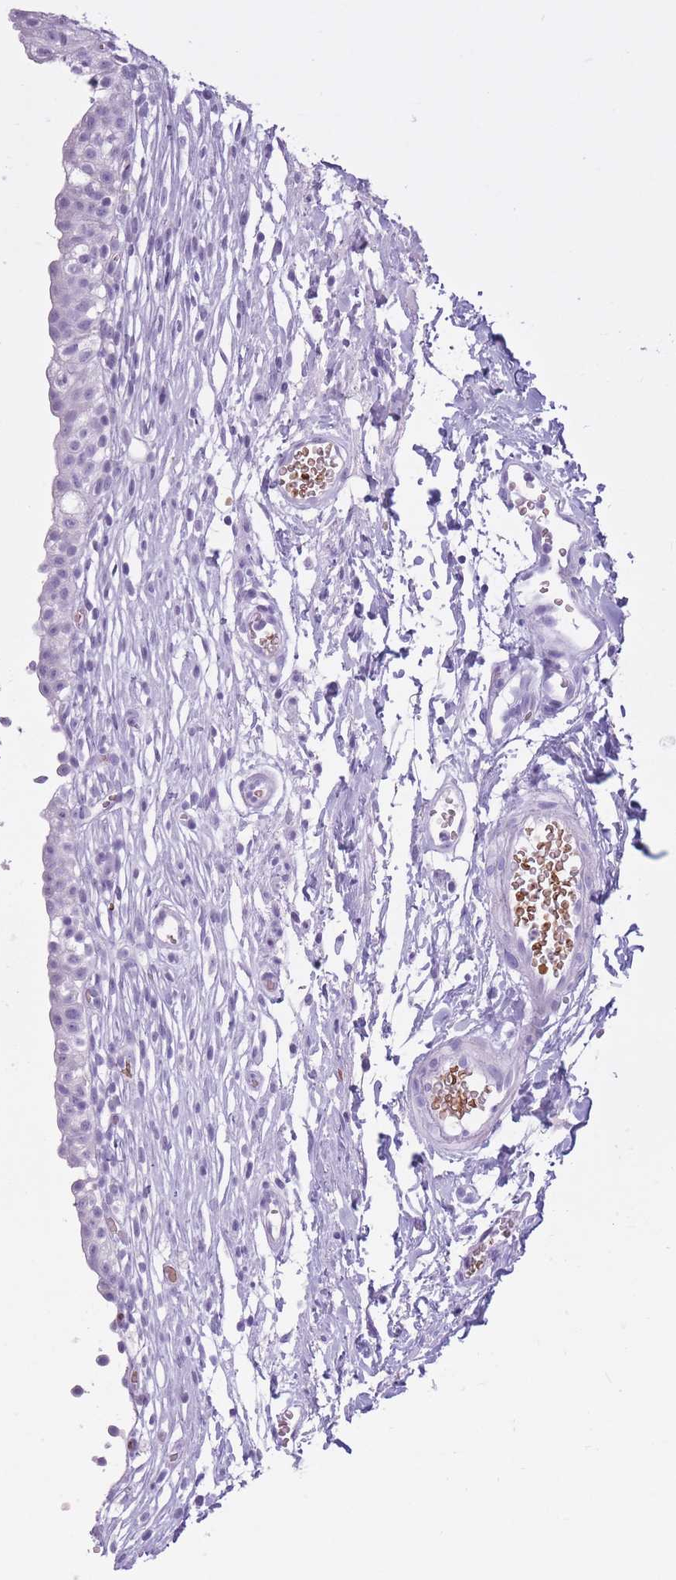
{"staining": {"intensity": "negative", "quantity": "none", "location": "none"}, "tissue": "urinary bladder", "cell_type": "Urothelial cells", "image_type": "normal", "snomed": [{"axis": "morphology", "description": "Normal tissue, NOS"}, {"axis": "topography", "description": "Urinary bladder"}, {"axis": "topography", "description": "Peripheral nerve tissue"}], "caption": "Protein analysis of normal urinary bladder exhibits no significant positivity in urothelial cells. (Immunohistochemistry, brightfield microscopy, high magnification).", "gene": "OR7C1", "patient": {"sex": "male", "age": 55}}